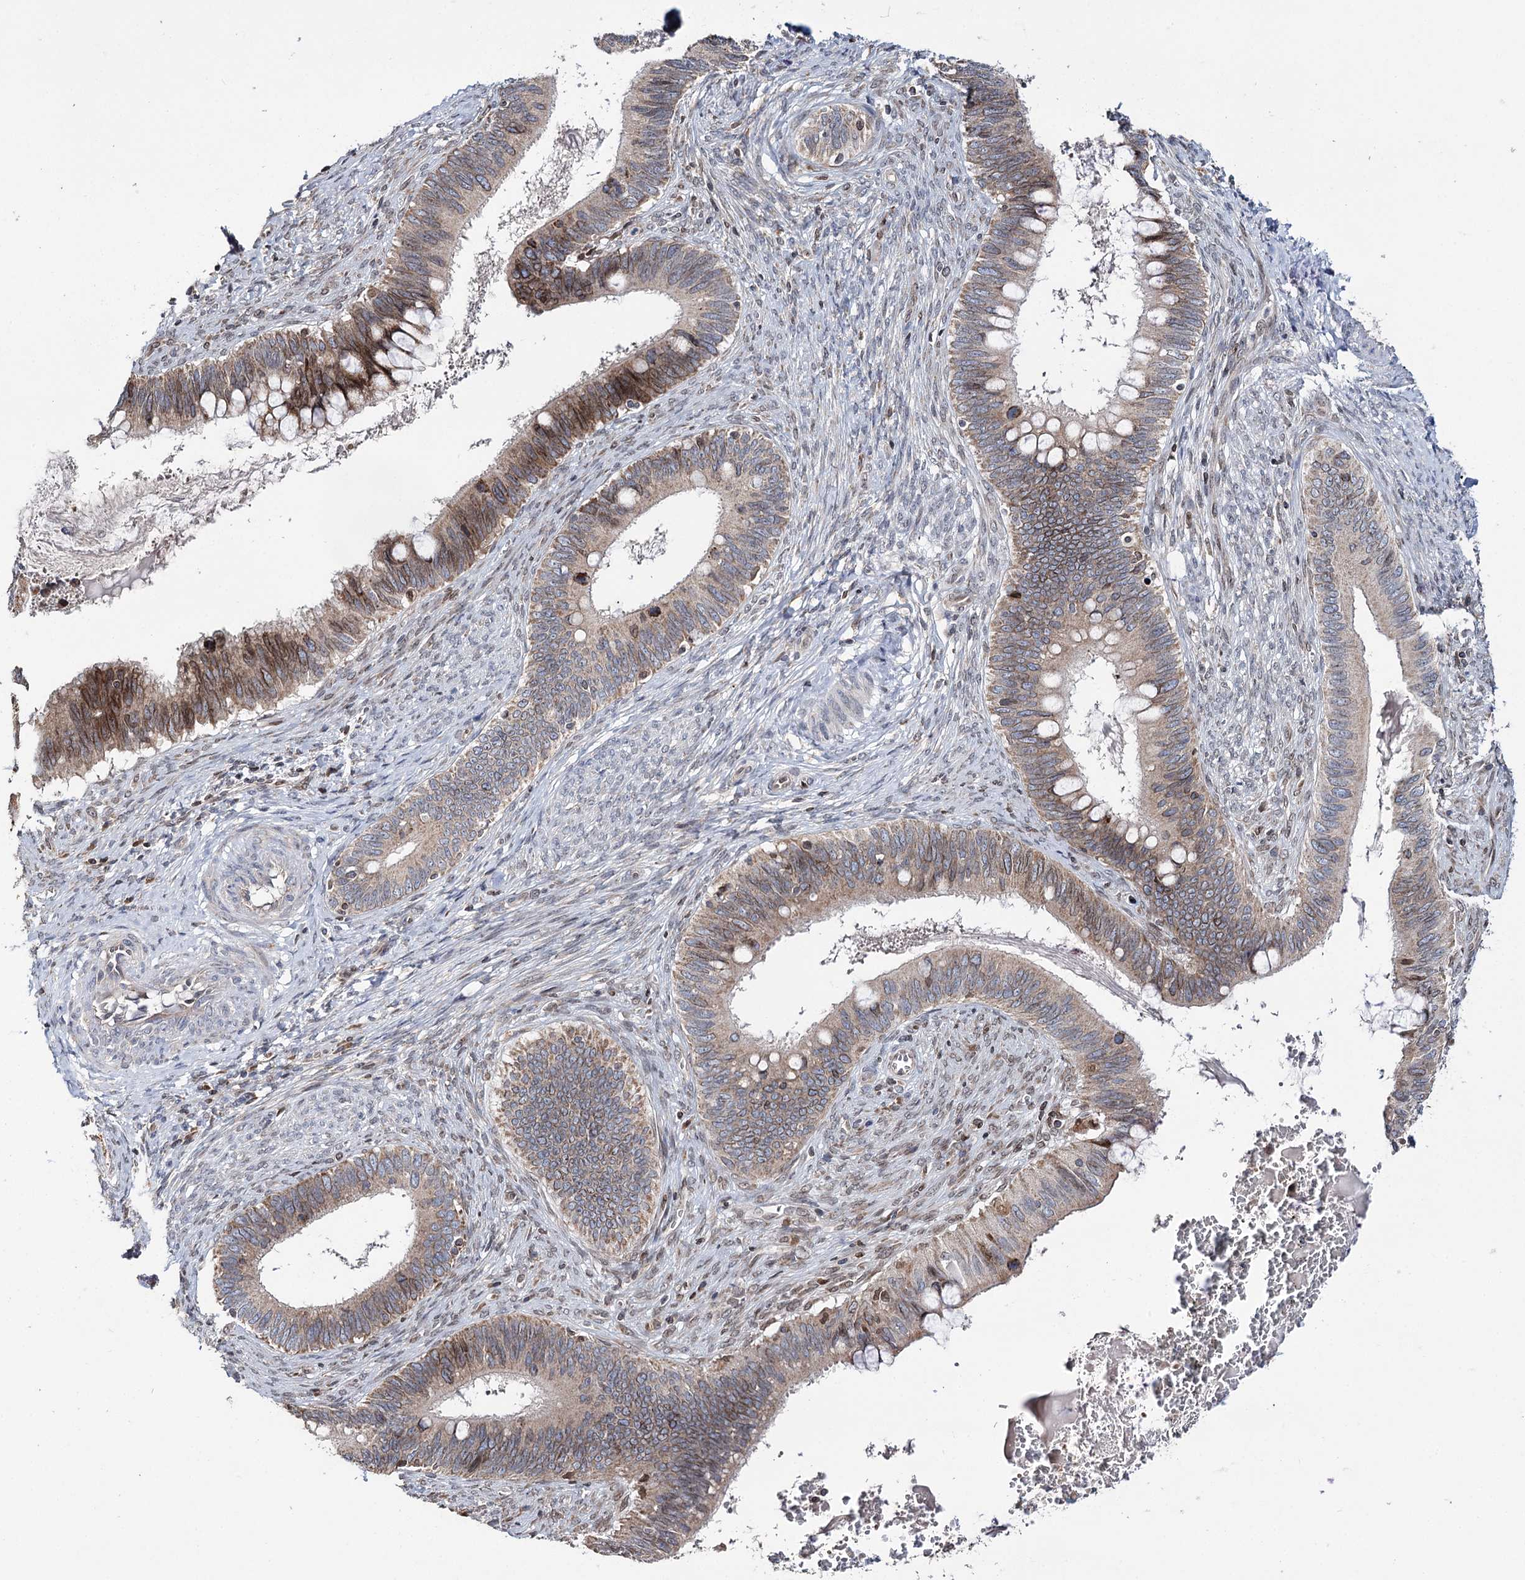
{"staining": {"intensity": "moderate", "quantity": "25%-75%", "location": "cytoplasmic/membranous,nuclear"}, "tissue": "cervical cancer", "cell_type": "Tumor cells", "image_type": "cancer", "snomed": [{"axis": "morphology", "description": "Adenocarcinoma, NOS"}, {"axis": "topography", "description": "Cervix"}], "caption": "Human adenocarcinoma (cervical) stained with a protein marker exhibits moderate staining in tumor cells.", "gene": "CFAP46", "patient": {"sex": "female", "age": 42}}